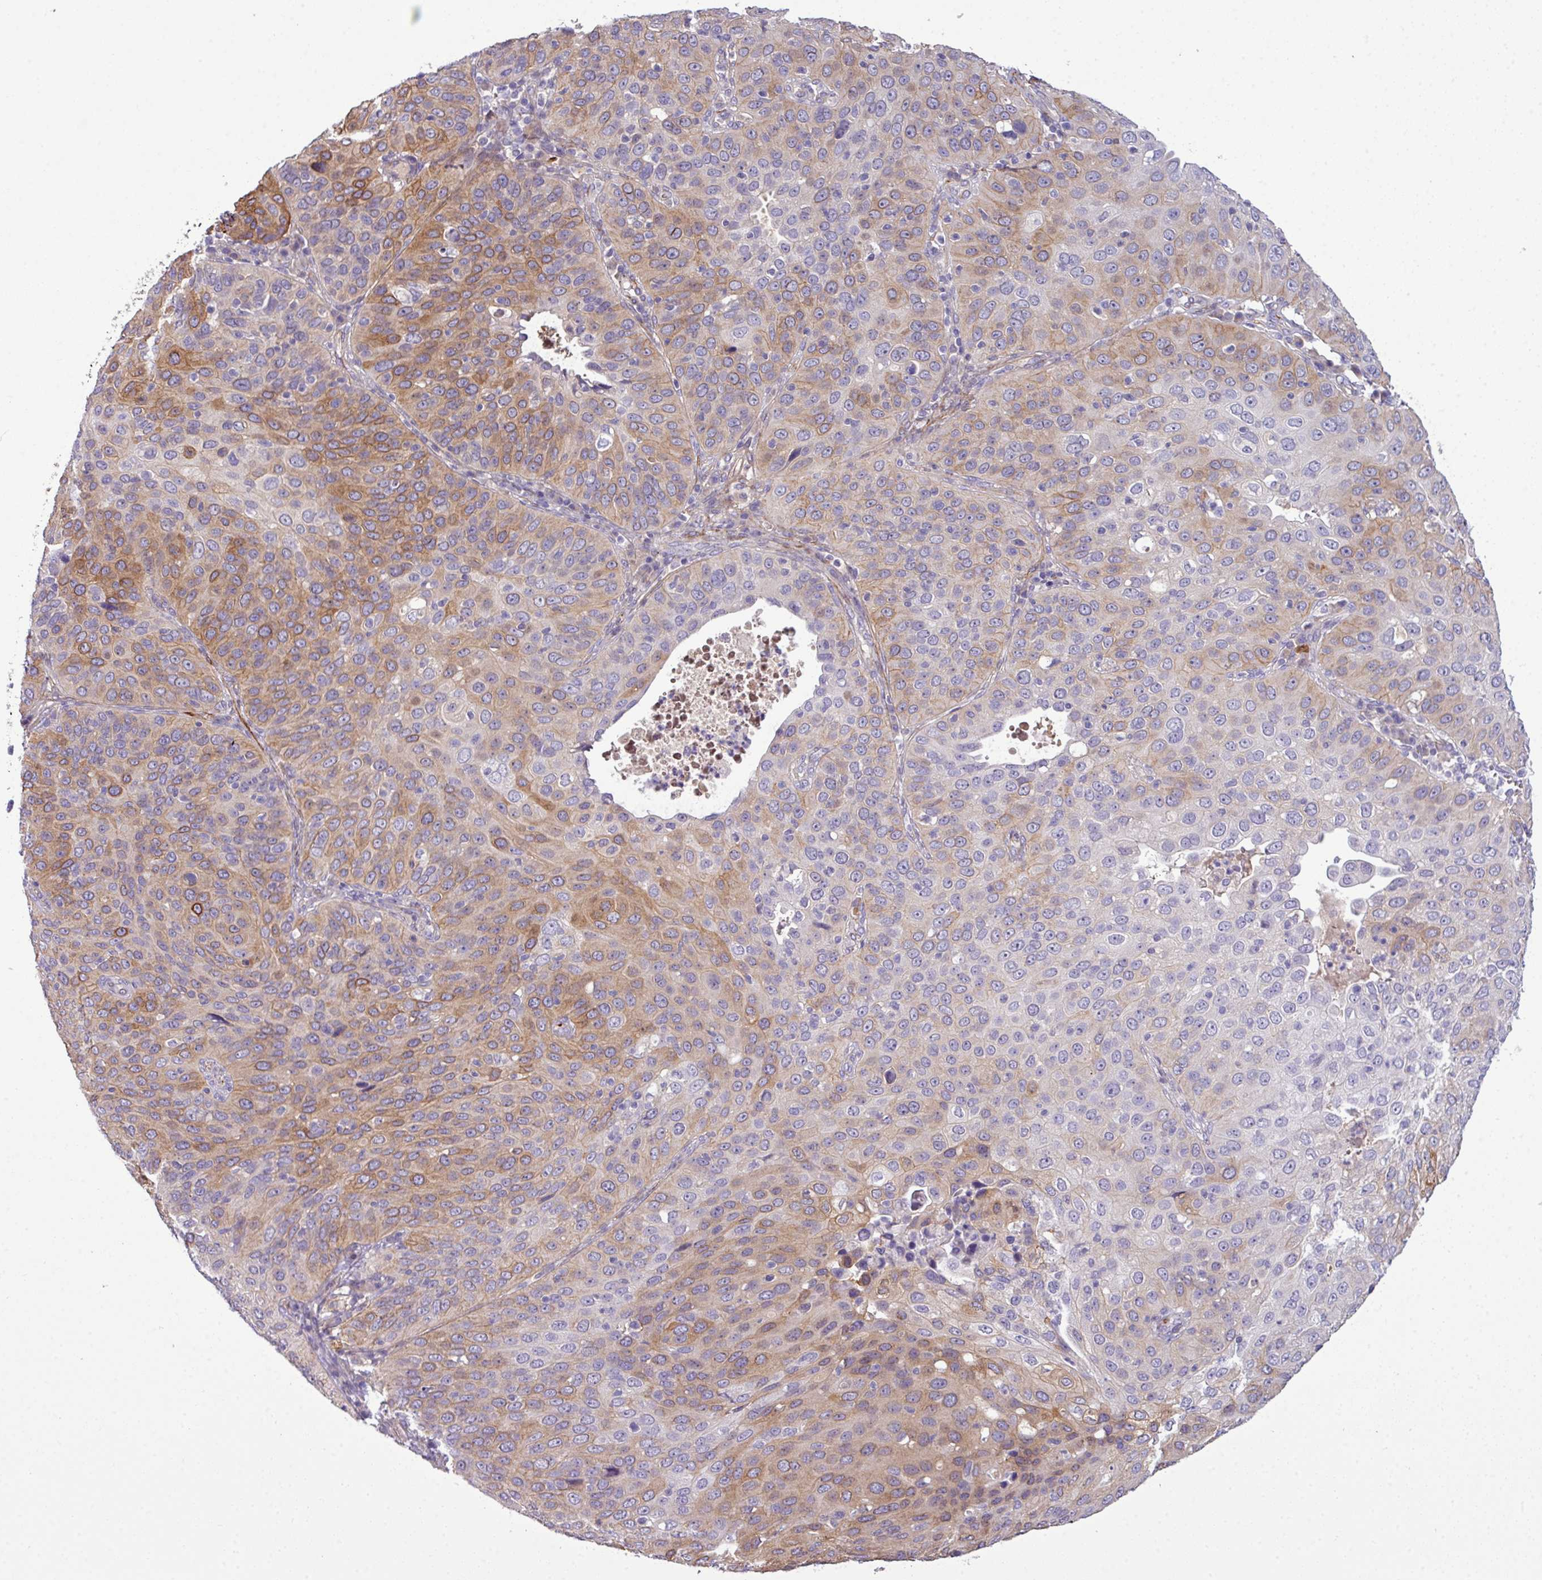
{"staining": {"intensity": "moderate", "quantity": "25%-75%", "location": "cytoplasmic/membranous"}, "tissue": "cervical cancer", "cell_type": "Tumor cells", "image_type": "cancer", "snomed": [{"axis": "morphology", "description": "Squamous cell carcinoma, NOS"}, {"axis": "topography", "description": "Cervix"}], "caption": "Protein expression analysis of human cervical cancer reveals moderate cytoplasmic/membranous staining in about 25%-75% of tumor cells.", "gene": "PARD6A", "patient": {"sex": "female", "age": 36}}